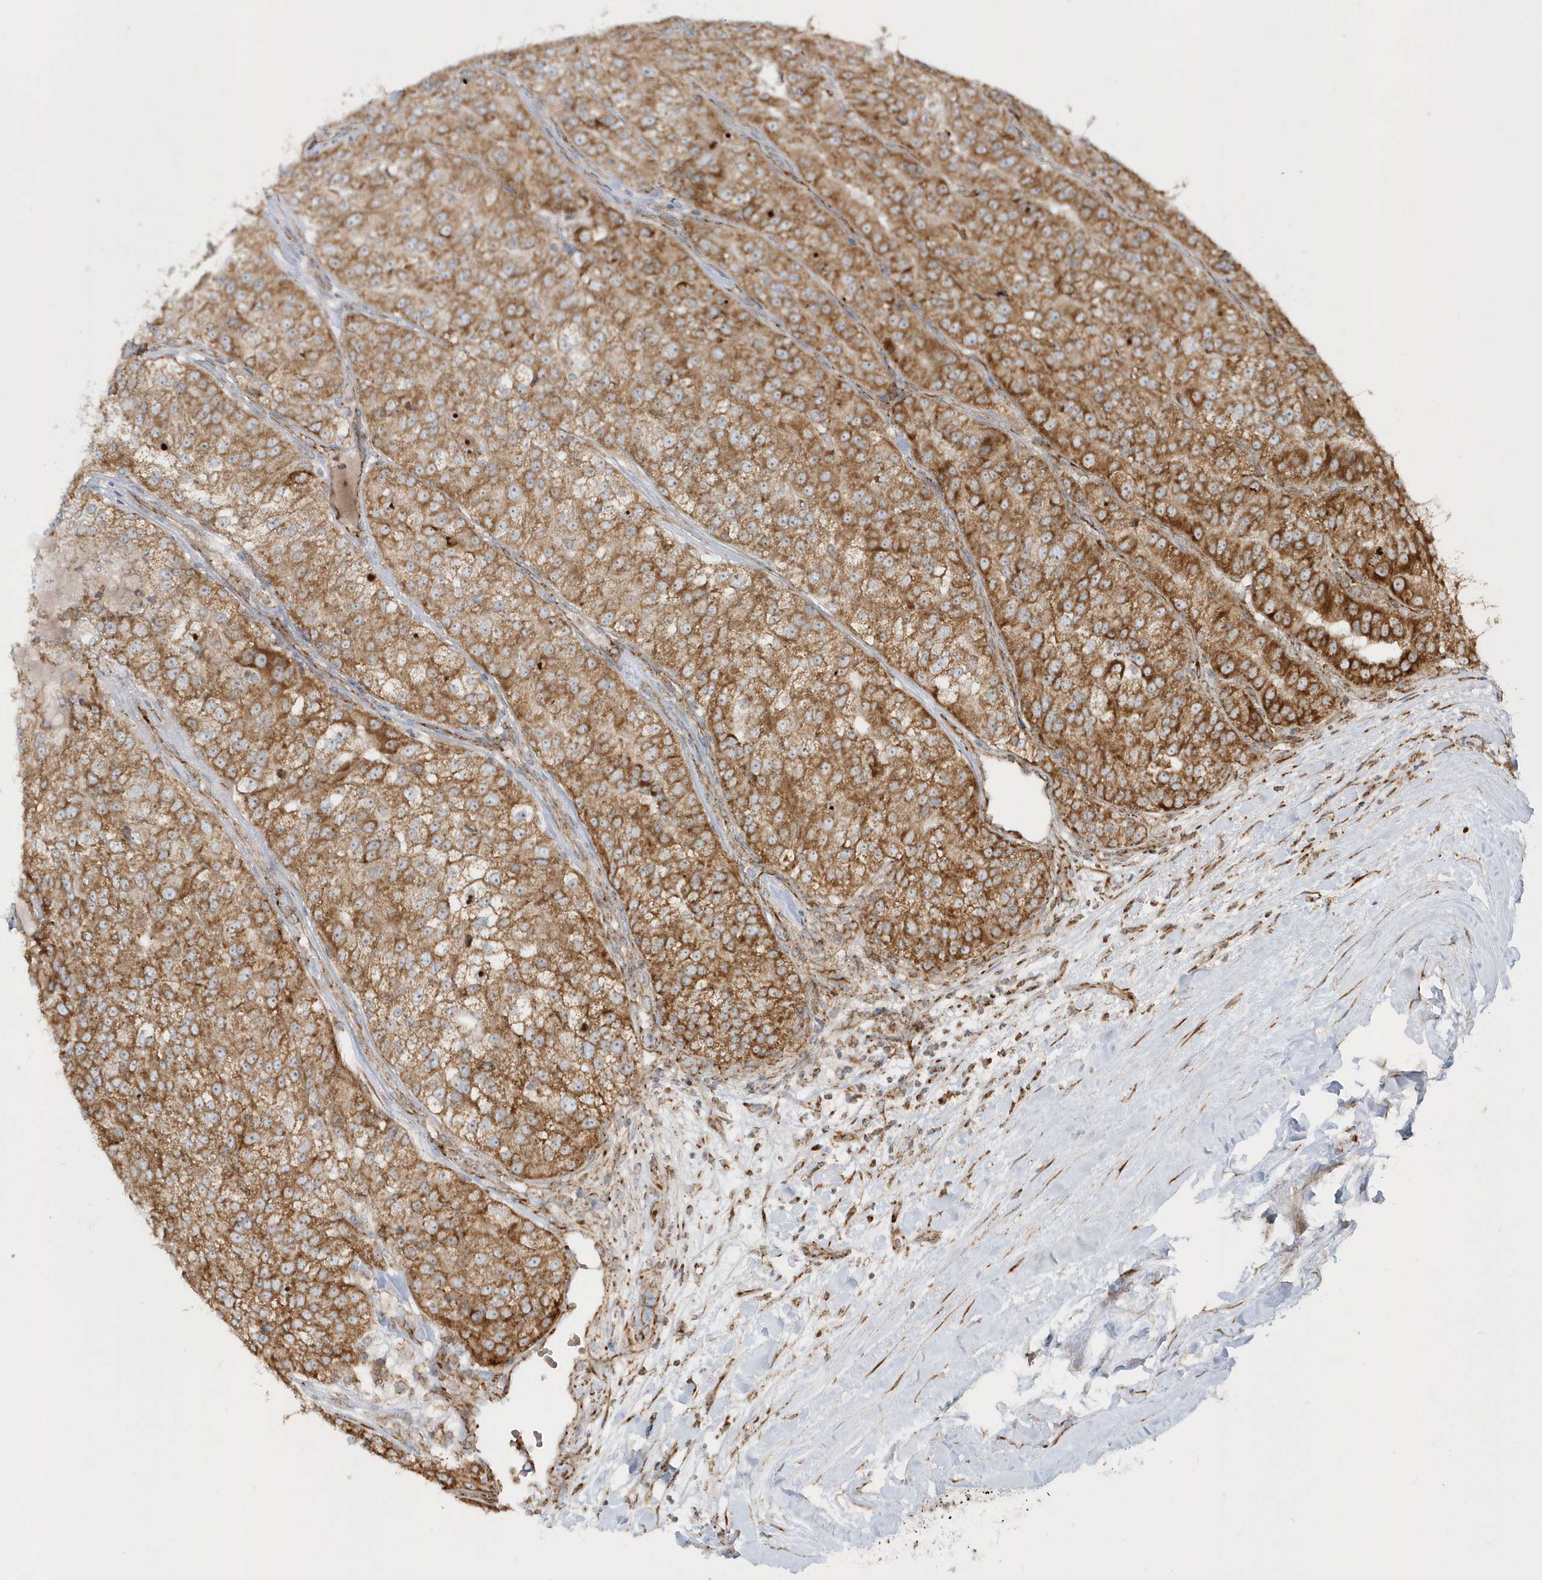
{"staining": {"intensity": "moderate", "quantity": ">75%", "location": "cytoplasmic/membranous"}, "tissue": "renal cancer", "cell_type": "Tumor cells", "image_type": "cancer", "snomed": [{"axis": "morphology", "description": "Adenocarcinoma, NOS"}, {"axis": "topography", "description": "Kidney"}], "caption": "High-magnification brightfield microscopy of adenocarcinoma (renal) stained with DAB (3,3'-diaminobenzidine) (brown) and counterstained with hematoxylin (blue). tumor cells exhibit moderate cytoplasmic/membranous expression is present in approximately>75% of cells.", "gene": "SH3BP2", "patient": {"sex": "female", "age": 63}}